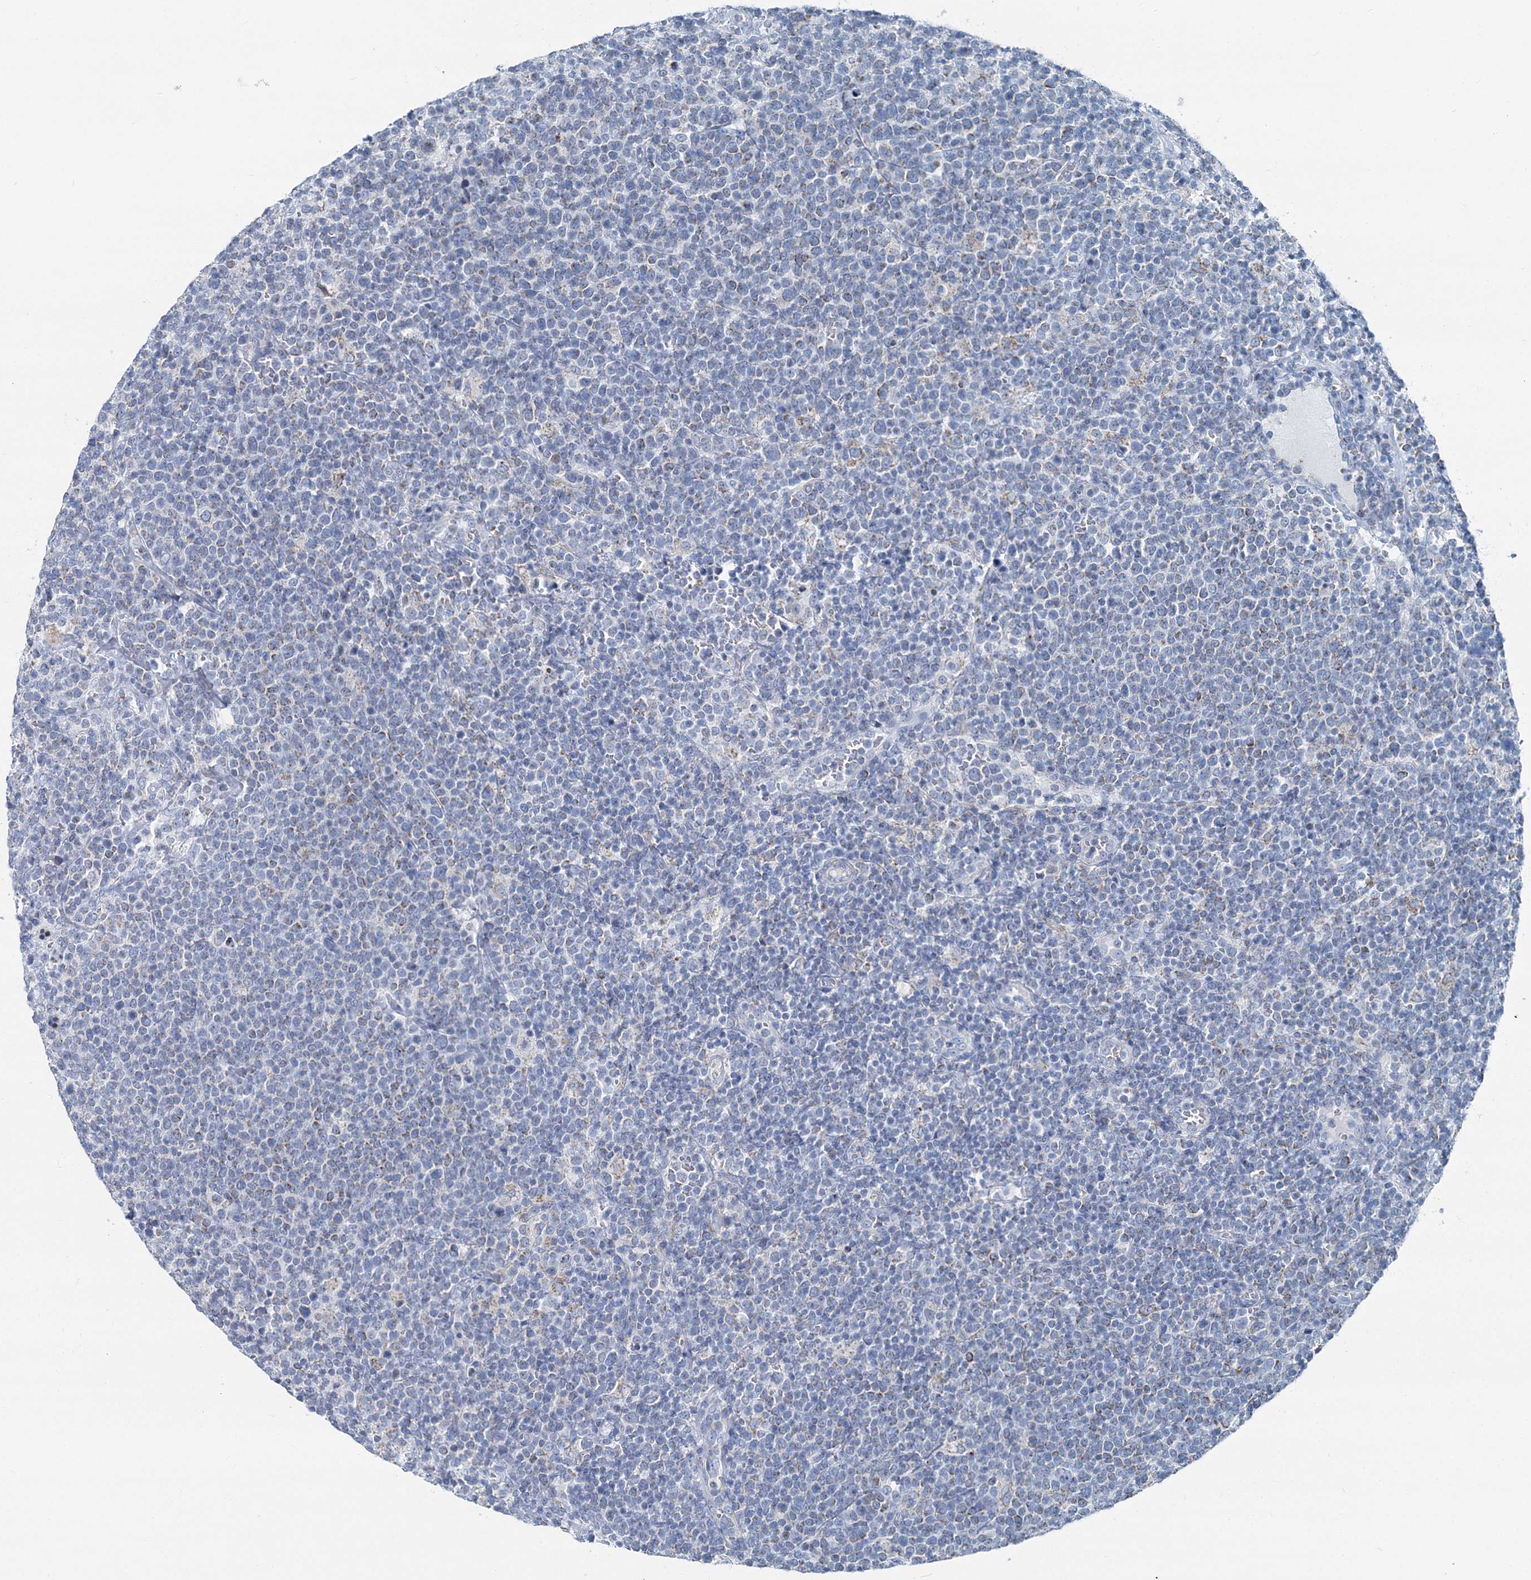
{"staining": {"intensity": "negative", "quantity": "none", "location": "none"}, "tissue": "lymphoma", "cell_type": "Tumor cells", "image_type": "cancer", "snomed": [{"axis": "morphology", "description": "Malignant lymphoma, non-Hodgkin's type, High grade"}, {"axis": "topography", "description": "Lymph node"}], "caption": "High-grade malignant lymphoma, non-Hodgkin's type was stained to show a protein in brown. There is no significant positivity in tumor cells.", "gene": "GABARAPL2", "patient": {"sex": "male", "age": 61}}